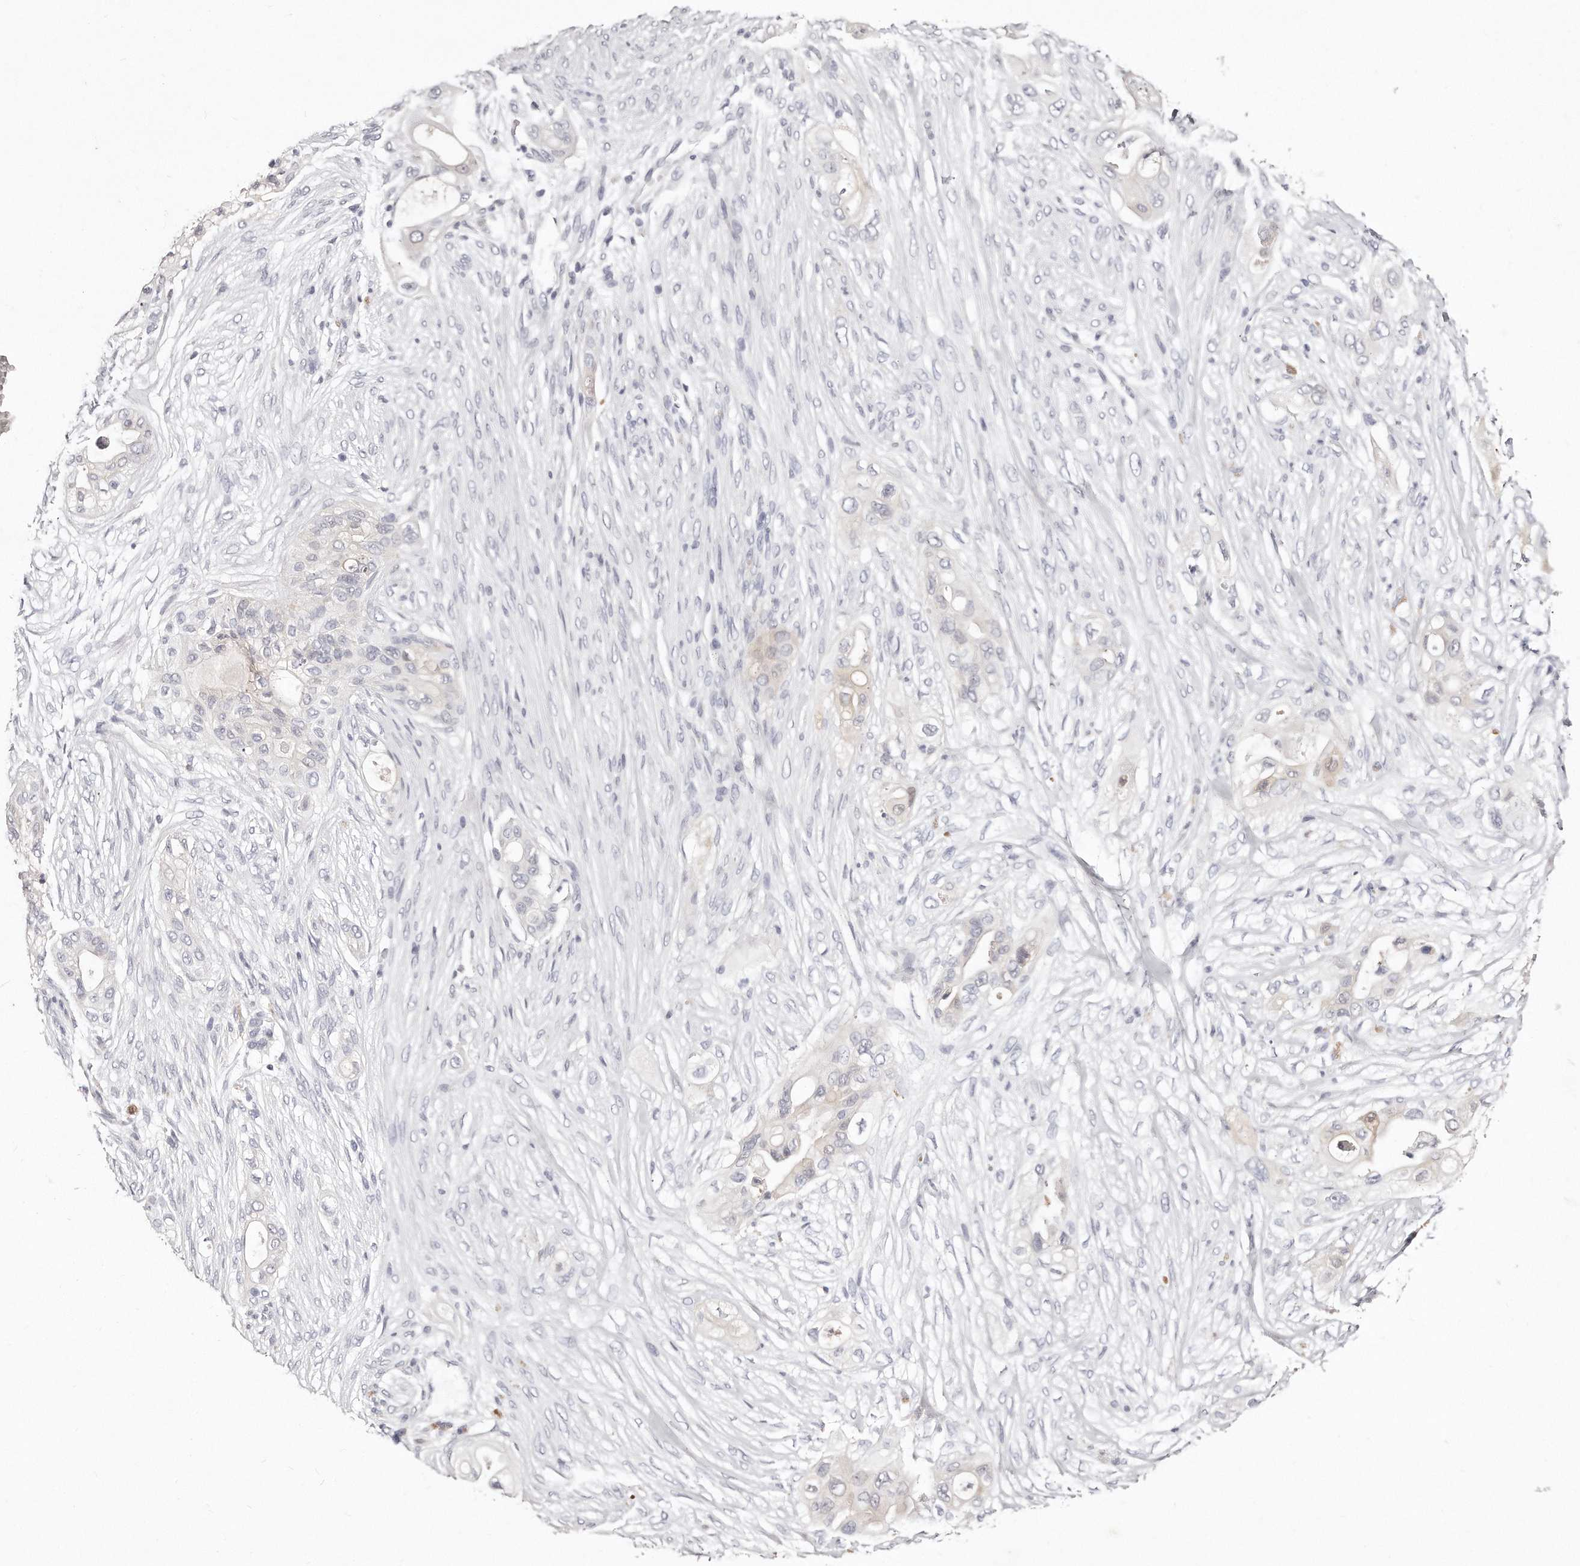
{"staining": {"intensity": "negative", "quantity": "none", "location": "none"}, "tissue": "pancreatic cancer", "cell_type": "Tumor cells", "image_type": "cancer", "snomed": [{"axis": "morphology", "description": "Adenocarcinoma, NOS"}, {"axis": "topography", "description": "Pancreas"}], "caption": "Micrograph shows no significant protein expression in tumor cells of adenocarcinoma (pancreatic).", "gene": "GDA", "patient": {"sex": "male", "age": 53}}